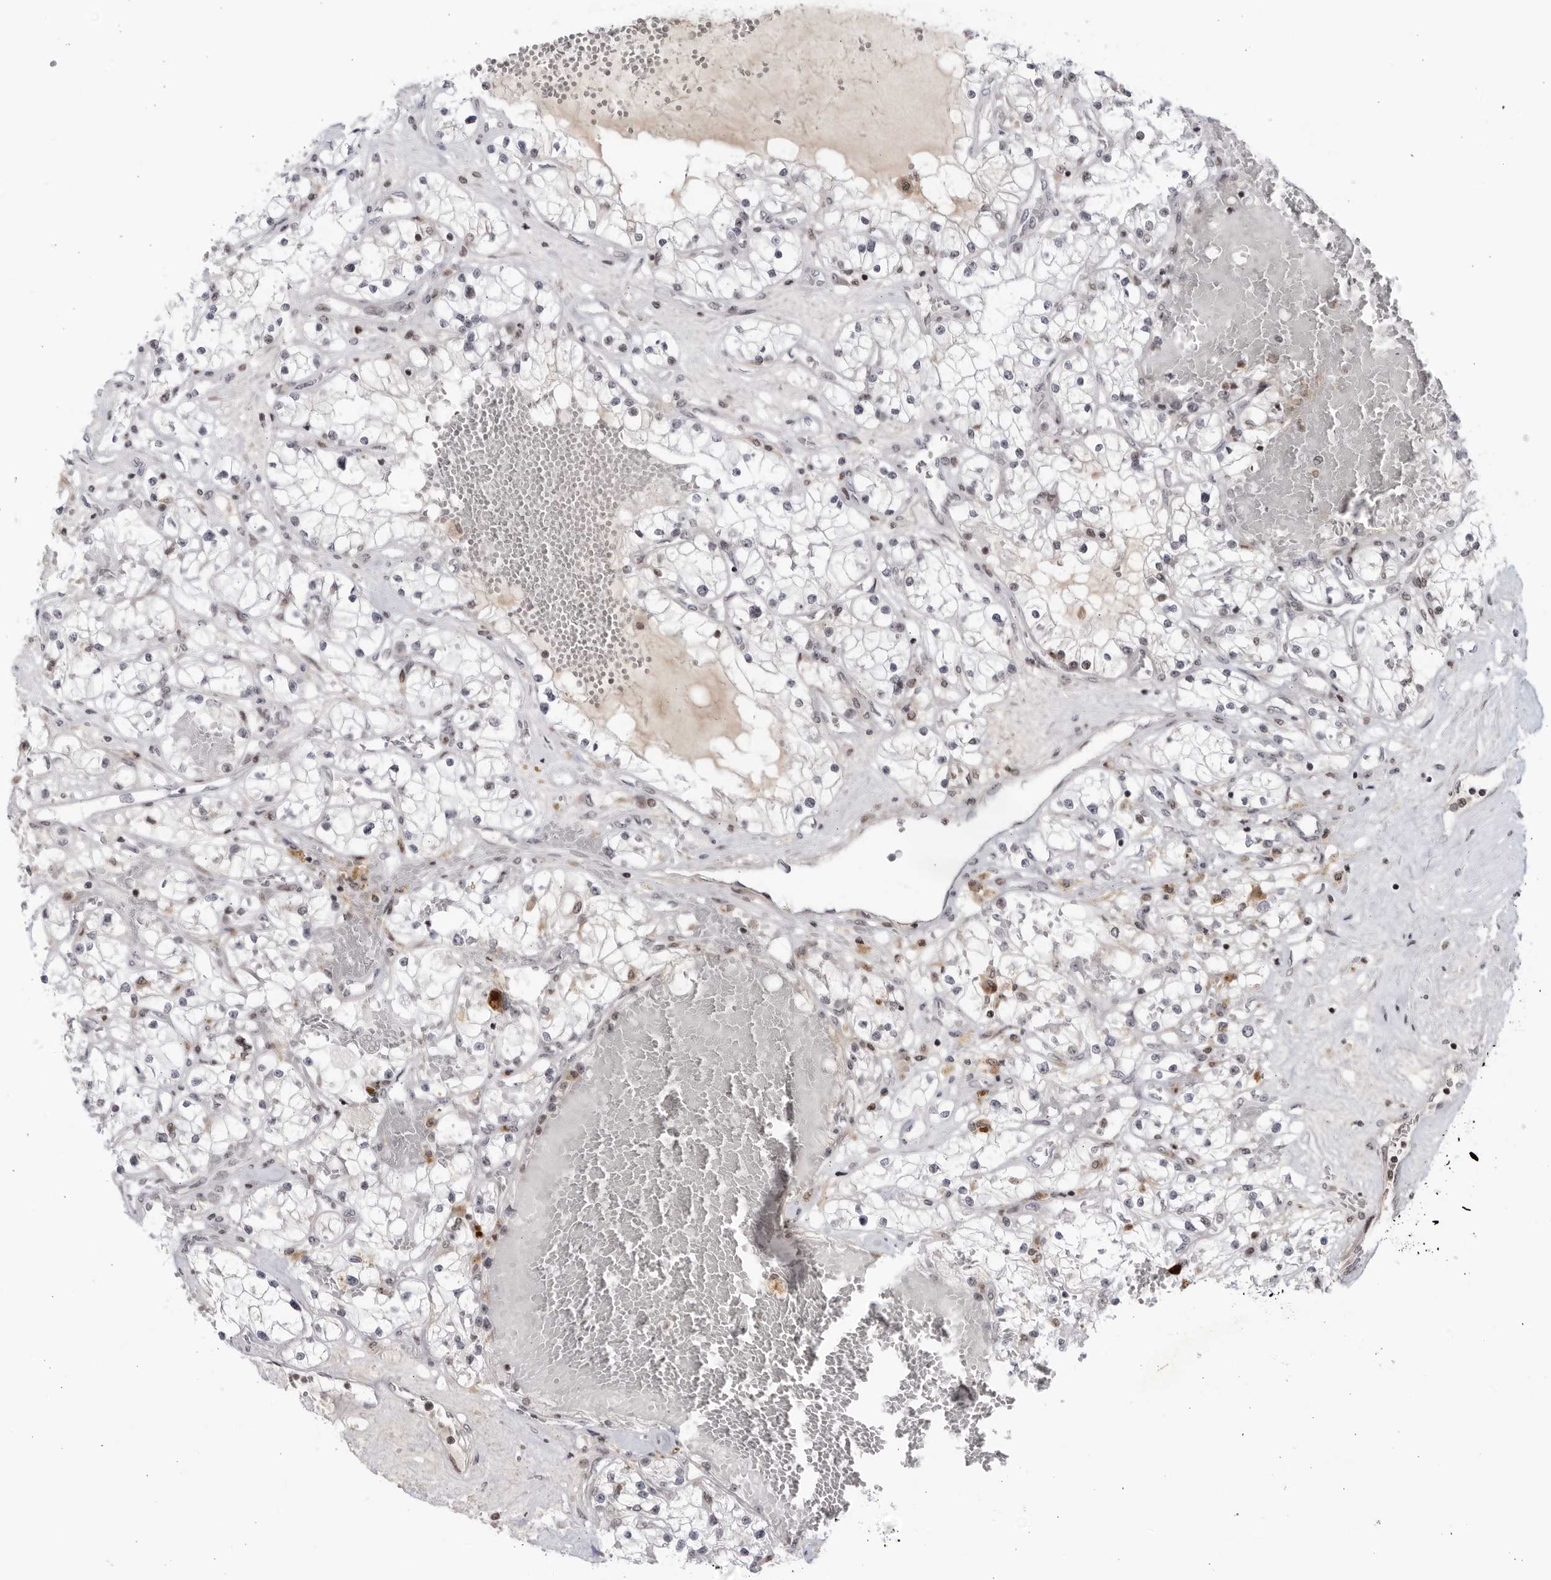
{"staining": {"intensity": "negative", "quantity": "none", "location": "none"}, "tissue": "renal cancer", "cell_type": "Tumor cells", "image_type": "cancer", "snomed": [{"axis": "morphology", "description": "Normal tissue, NOS"}, {"axis": "morphology", "description": "Adenocarcinoma, NOS"}, {"axis": "topography", "description": "Kidney"}], "caption": "Human renal adenocarcinoma stained for a protein using immunohistochemistry exhibits no staining in tumor cells.", "gene": "DTL", "patient": {"sex": "male", "age": 68}}